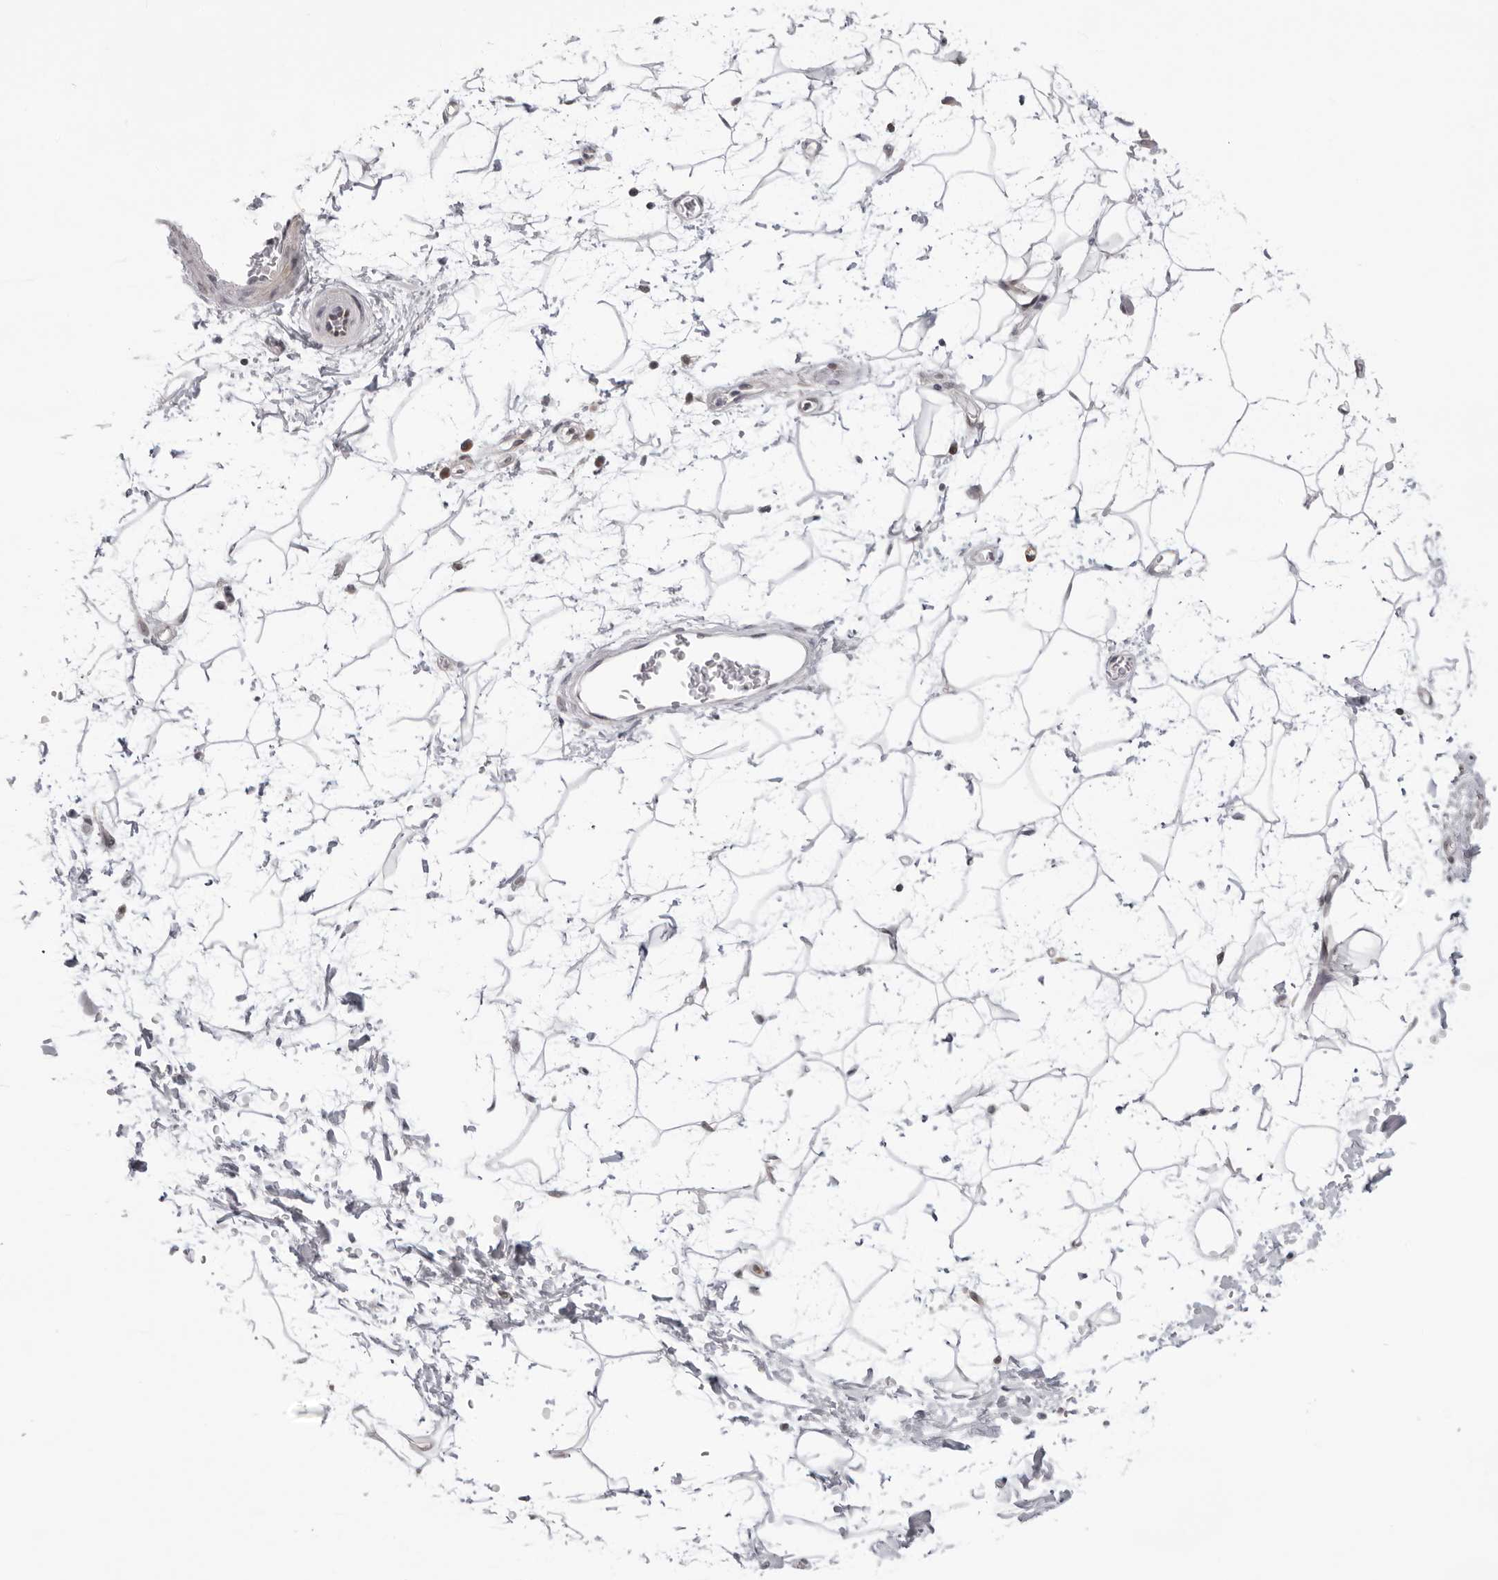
{"staining": {"intensity": "negative", "quantity": "none", "location": "none"}, "tissue": "adipose tissue", "cell_type": "Adipocytes", "image_type": "normal", "snomed": [{"axis": "morphology", "description": "Normal tissue, NOS"}, {"axis": "topography", "description": "Soft tissue"}], "caption": "Adipocytes are negative for protein expression in normal human adipose tissue. (DAB IHC, high magnification).", "gene": "ACP6", "patient": {"sex": "male", "age": 72}}